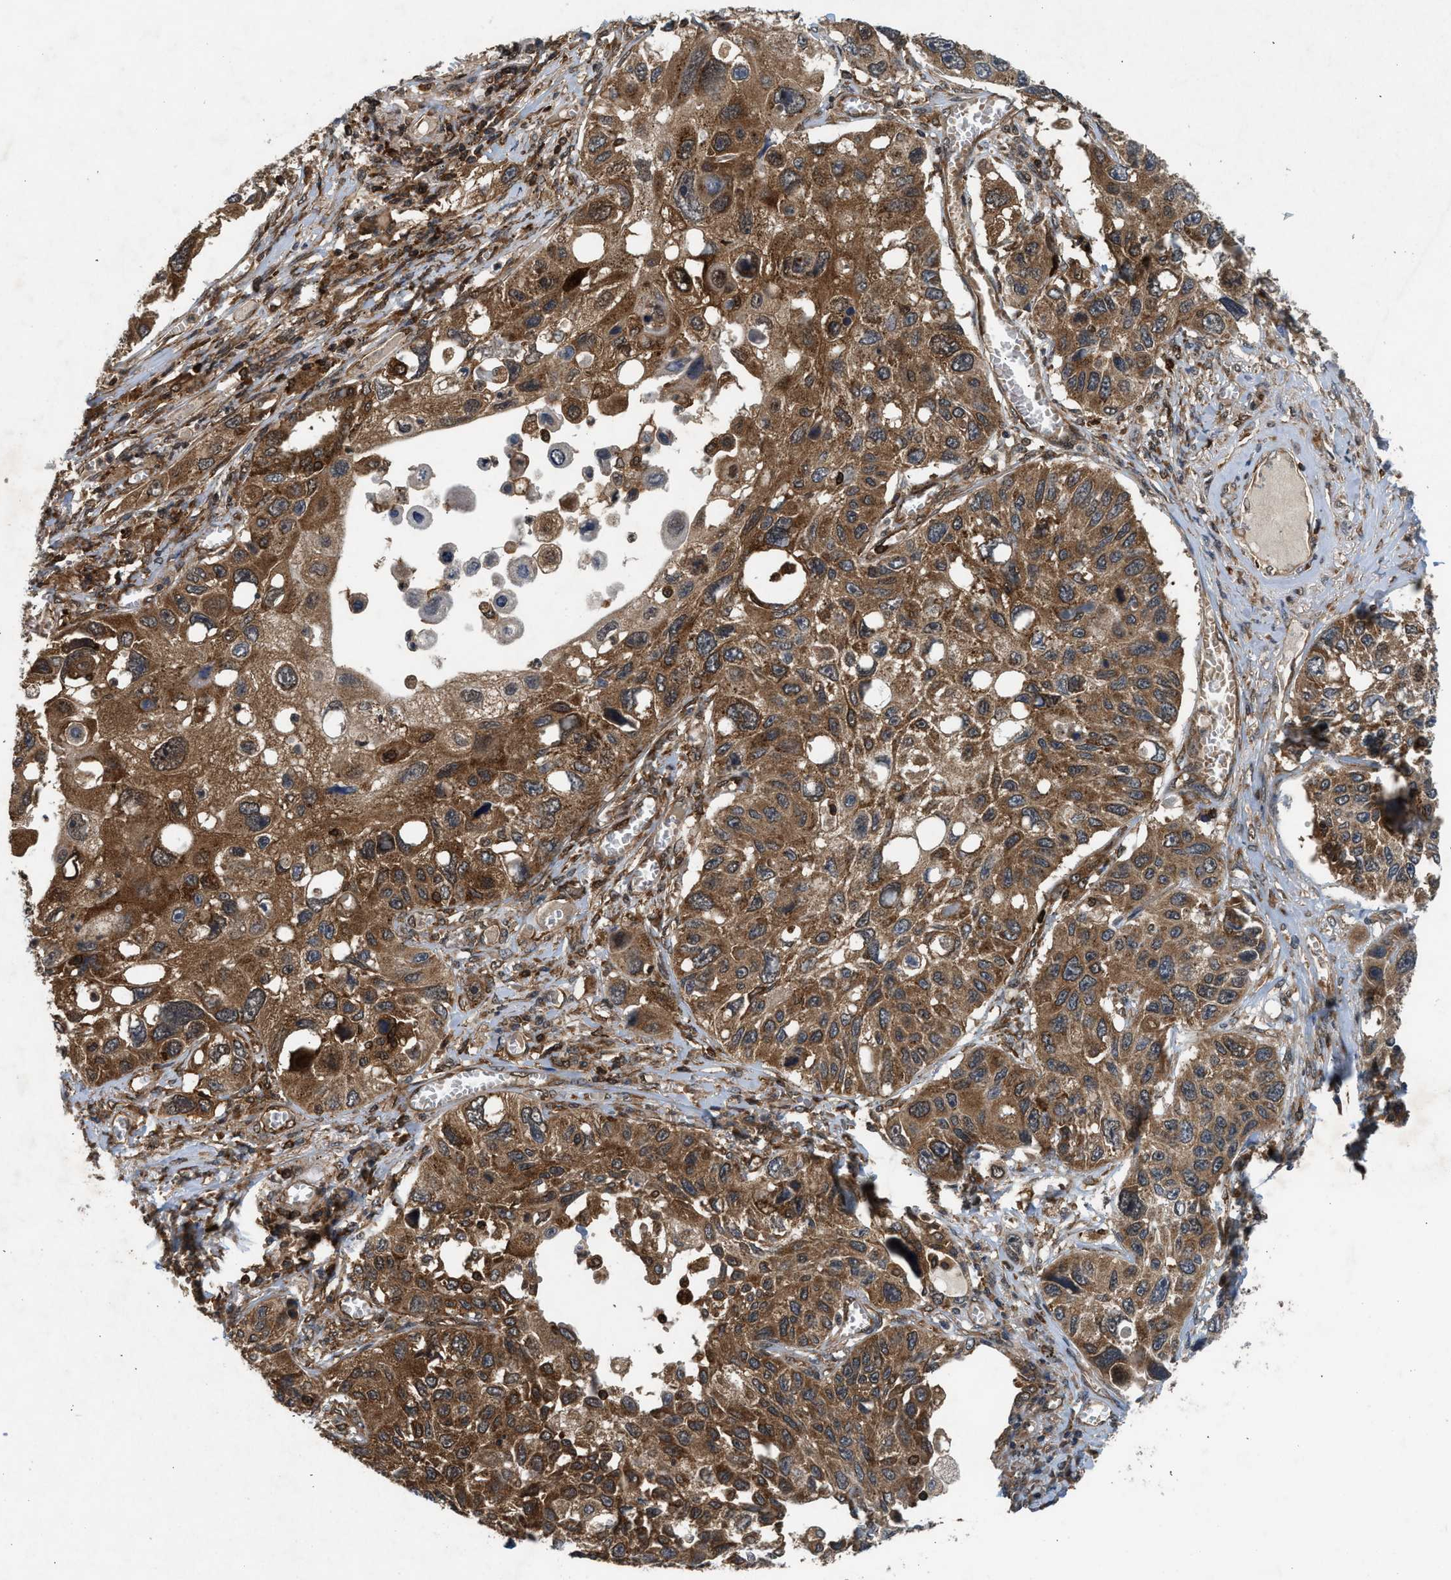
{"staining": {"intensity": "moderate", "quantity": ">75%", "location": "cytoplasmic/membranous"}, "tissue": "lung cancer", "cell_type": "Tumor cells", "image_type": "cancer", "snomed": [{"axis": "morphology", "description": "Squamous cell carcinoma, NOS"}, {"axis": "topography", "description": "Lung"}], "caption": "Immunohistochemical staining of human lung cancer (squamous cell carcinoma) displays medium levels of moderate cytoplasmic/membranous expression in approximately >75% of tumor cells.", "gene": "OXSR1", "patient": {"sex": "male", "age": 71}}